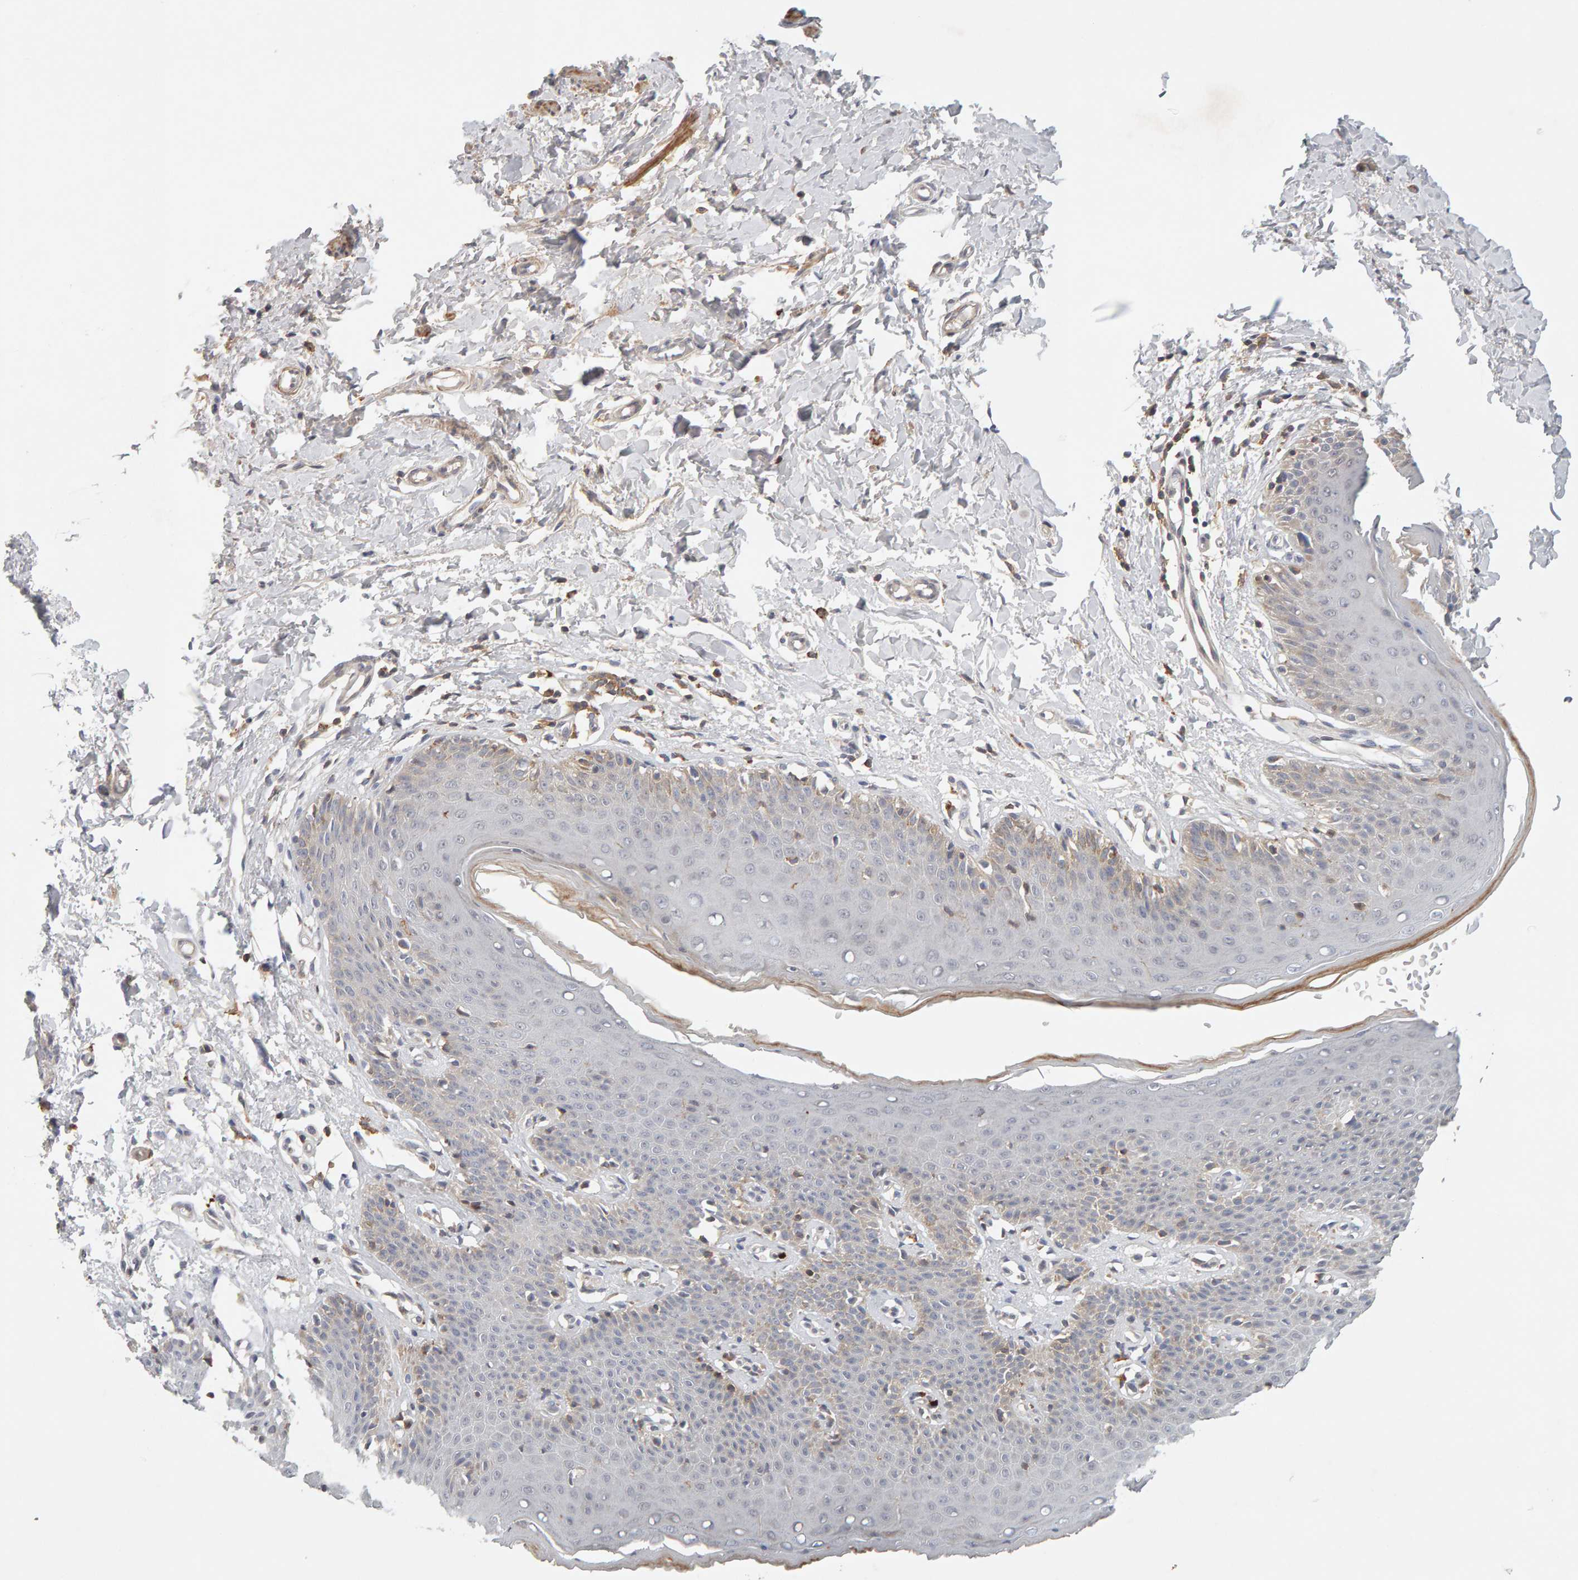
{"staining": {"intensity": "weak", "quantity": "<25%", "location": "cytoplasmic/membranous"}, "tissue": "skin", "cell_type": "Epidermal cells", "image_type": "normal", "snomed": [{"axis": "morphology", "description": "Normal tissue, NOS"}, {"axis": "topography", "description": "Vulva"}], "caption": "Image shows no protein staining in epidermal cells of benign skin. (DAB (3,3'-diaminobenzidine) immunohistochemistry (IHC) with hematoxylin counter stain).", "gene": "NUDCD1", "patient": {"sex": "female", "age": 66}}